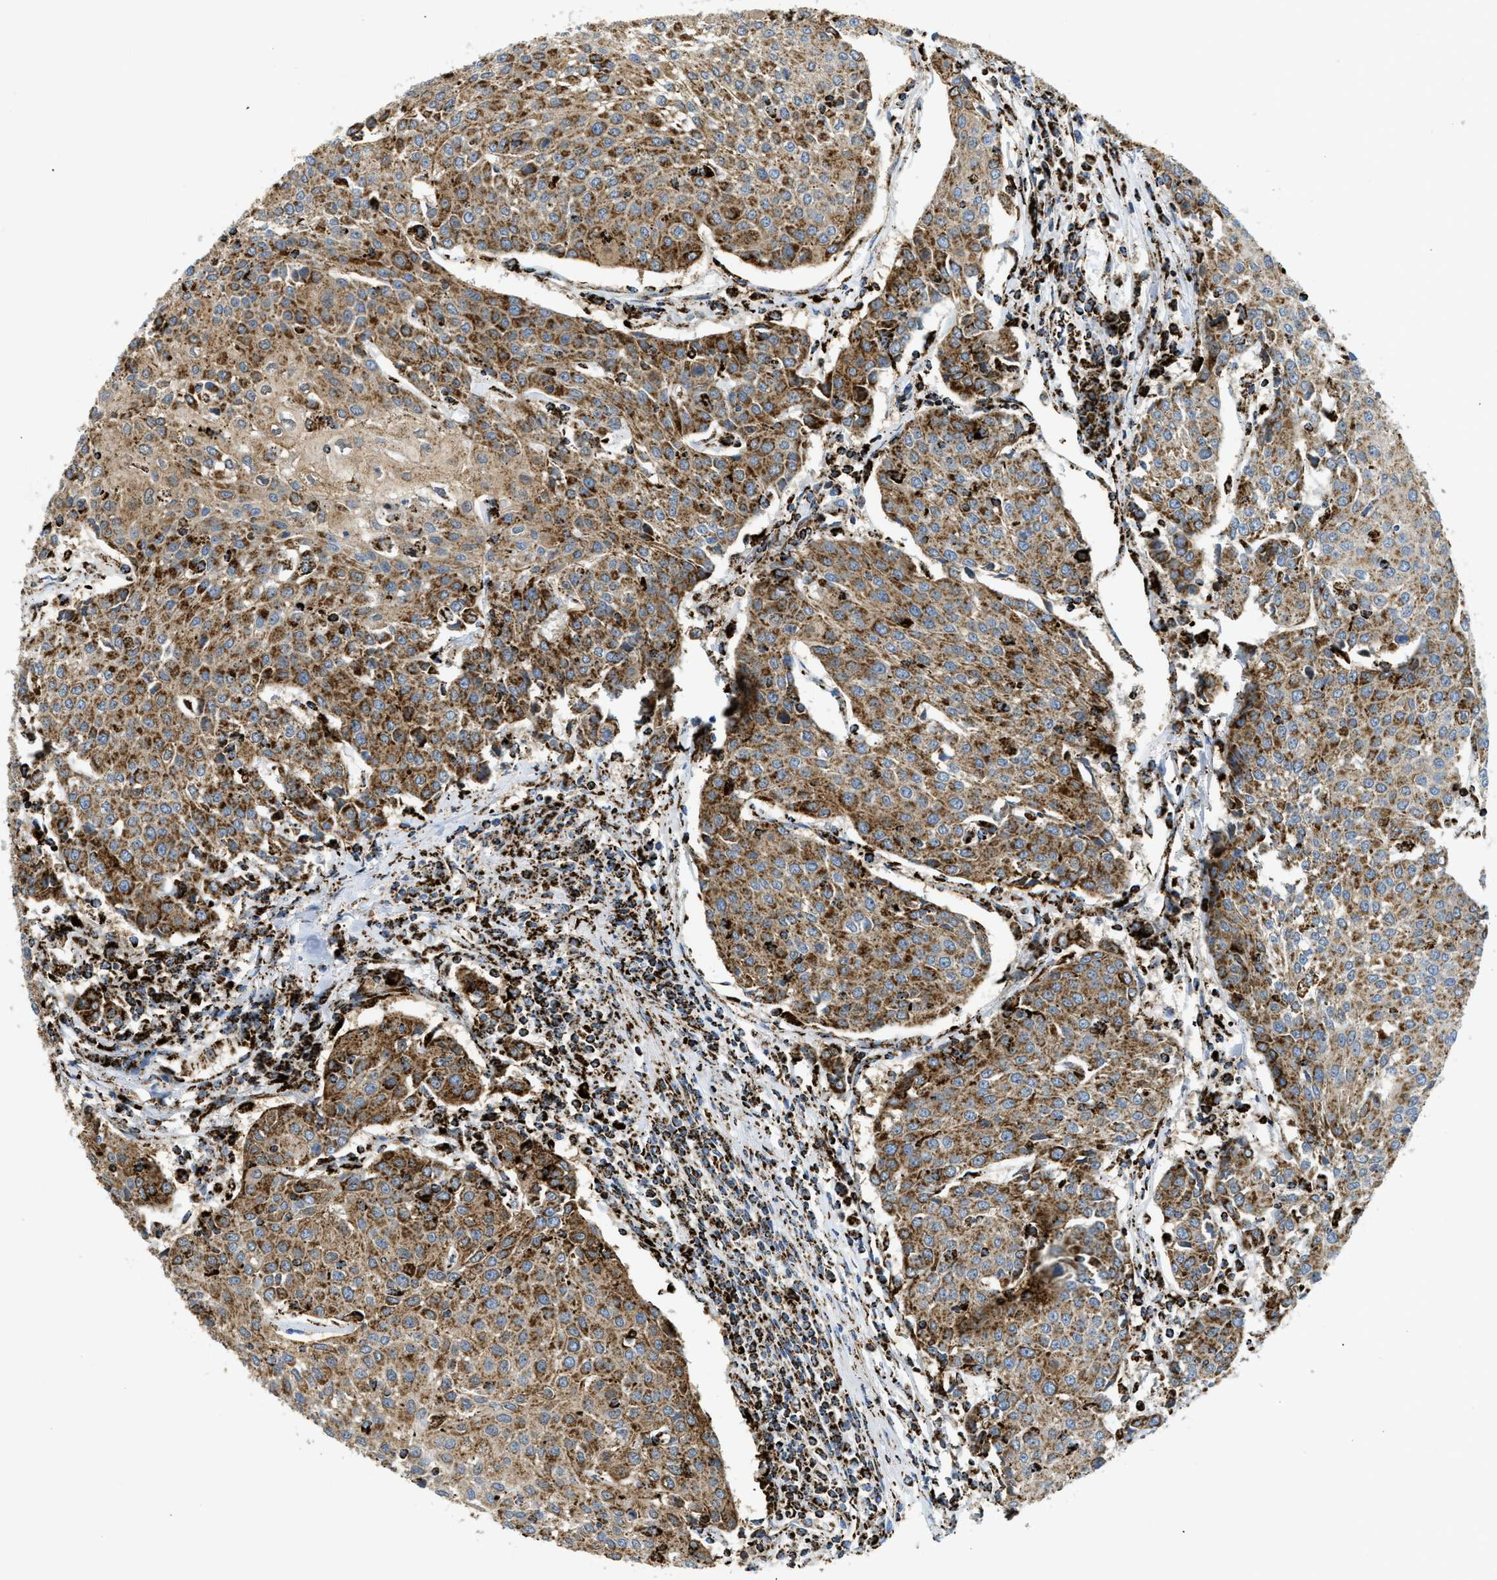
{"staining": {"intensity": "strong", "quantity": ">75%", "location": "cytoplasmic/membranous"}, "tissue": "urothelial cancer", "cell_type": "Tumor cells", "image_type": "cancer", "snomed": [{"axis": "morphology", "description": "Urothelial carcinoma, High grade"}, {"axis": "topography", "description": "Urinary bladder"}], "caption": "IHC of urothelial cancer exhibits high levels of strong cytoplasmic/membranous expression in approximately >75% of tumor cells.", "gene": "SQOR", "patient": {"sex": "female", "age": 85}}